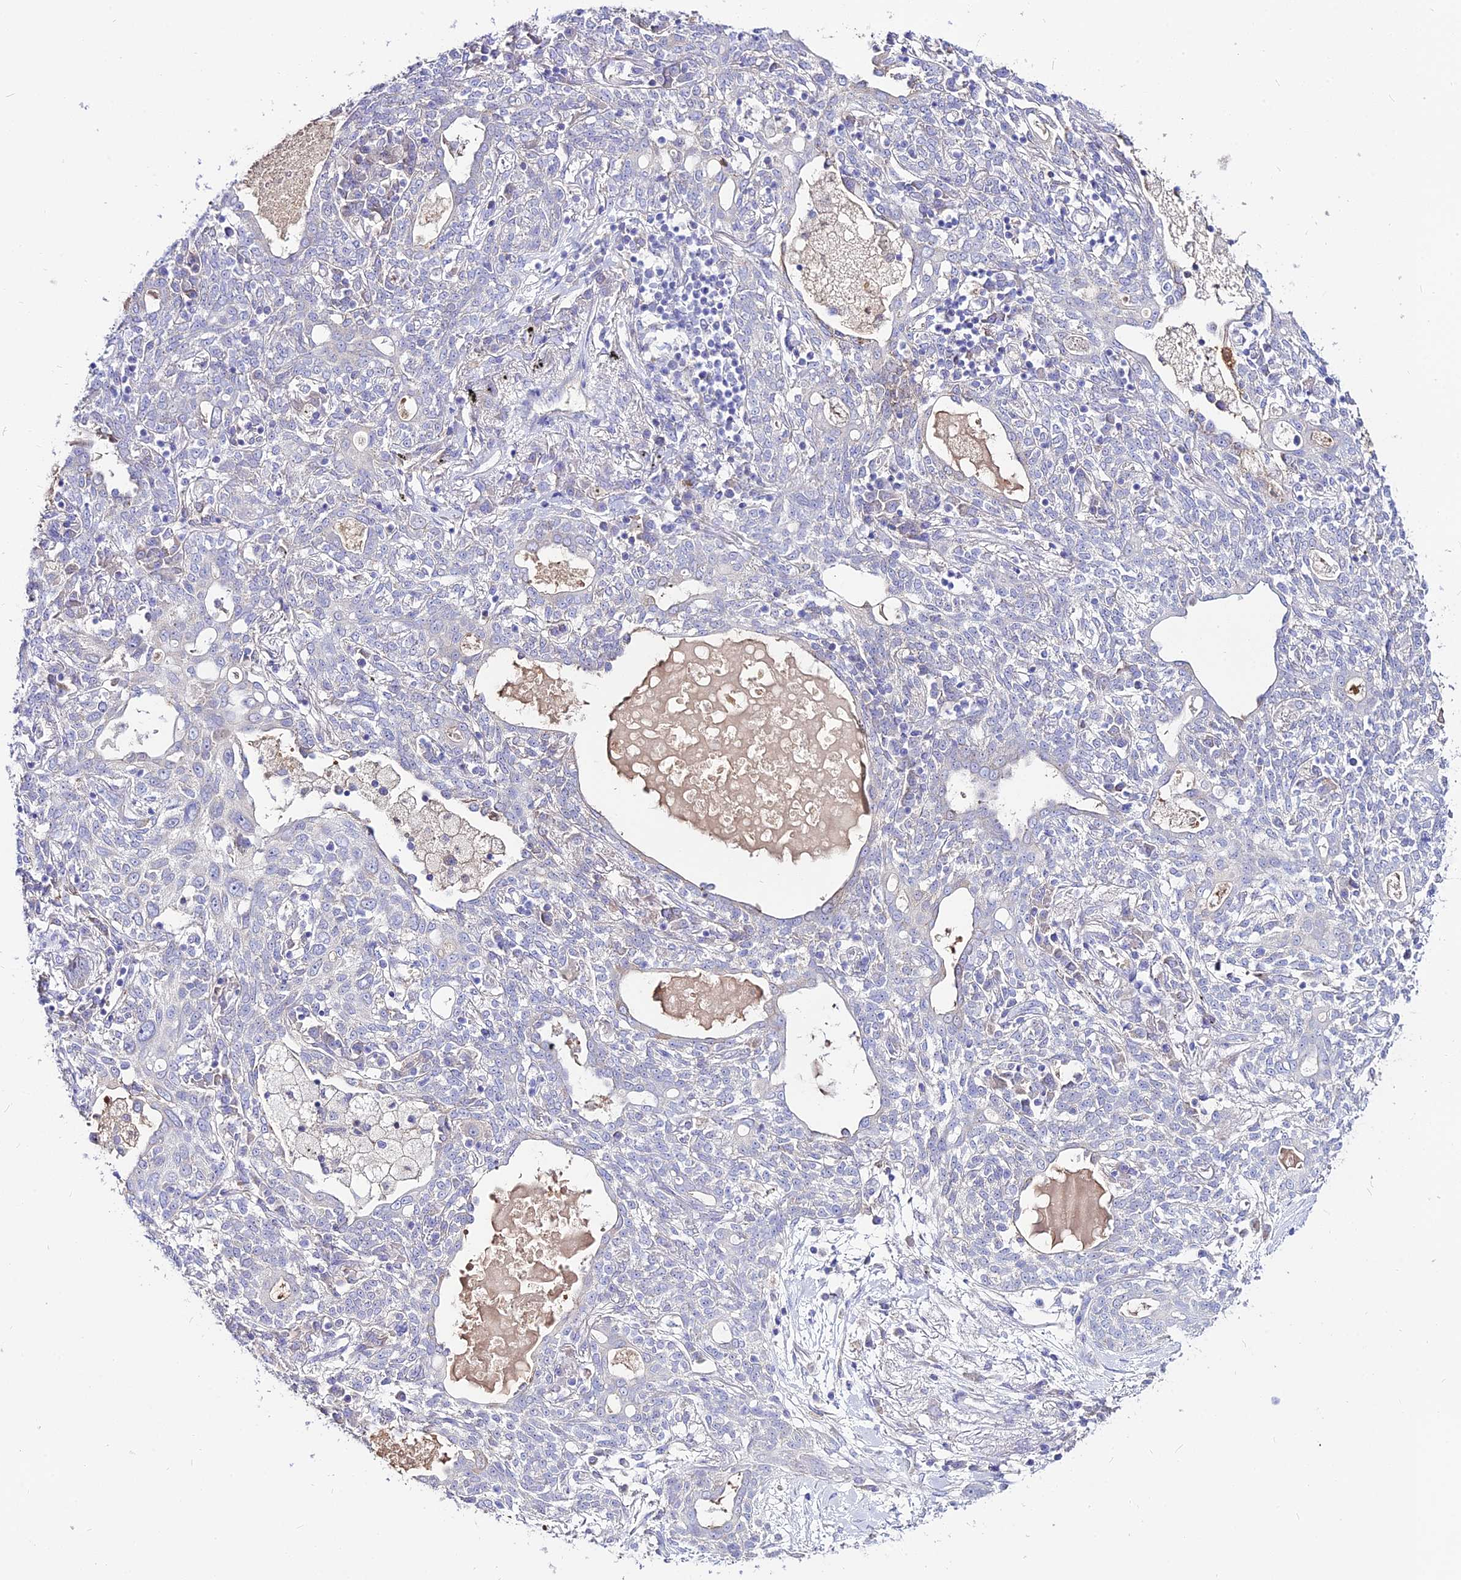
{"staining": {"intensity": "negative", "quantity": "none", "location": "none"}, "tissue": "lung cancer", "cell_type": "Tumor cells", "image_type": "cancer", "snomed": [{"axis": "morphology", "description": "Squamous cell carcinoma, NOS"}, {"axis": "topography", "description": "Lung"}], "caption": "Immunohistochemical staining of lung squamous cell carcinoma demonstrates no significant staining in tumor cells.", "gene": "CZIB", "patient": {"sex": "female", "age": 70}}